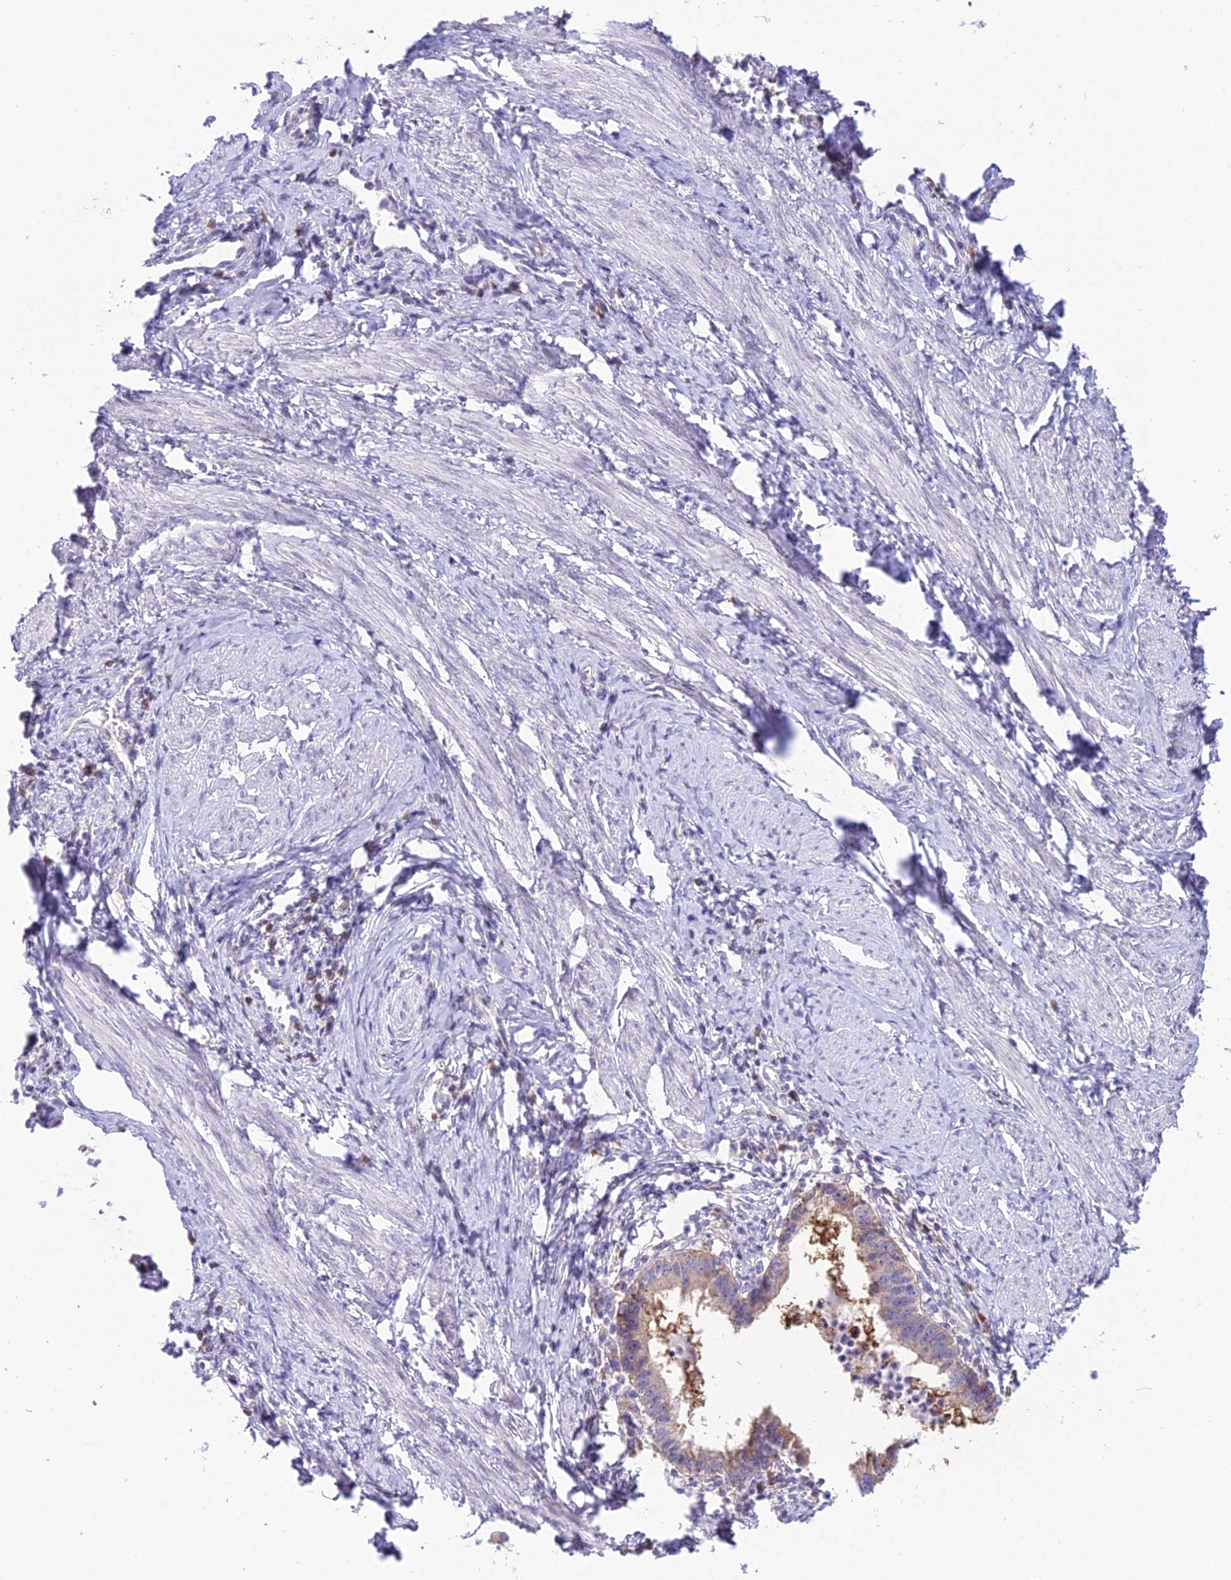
{"staining": {"intensity": "weak", "quantity": "25%-75%", "location": "cytoplasmic/membranous"}, "tissue": "cervical cancer", "cell_type": "Tumor cells", "image_type": "cancer", "snomed": [{"axis": "morphology", "description": "Adenocarcinoma, NOS"}, {"axis": "topography", "description": "Cervix"}], "caption": "This image shows cervical adenocarcinoma stained with immunohistochemistry (IHC) to label a protein in brown. The cytoplasmic/membranous of tumor cells show weak positivity for the protein. Nuclei are counter-stained blue.", "gene": "RPS26", "patient": {"sex": "female", "age": 36}}